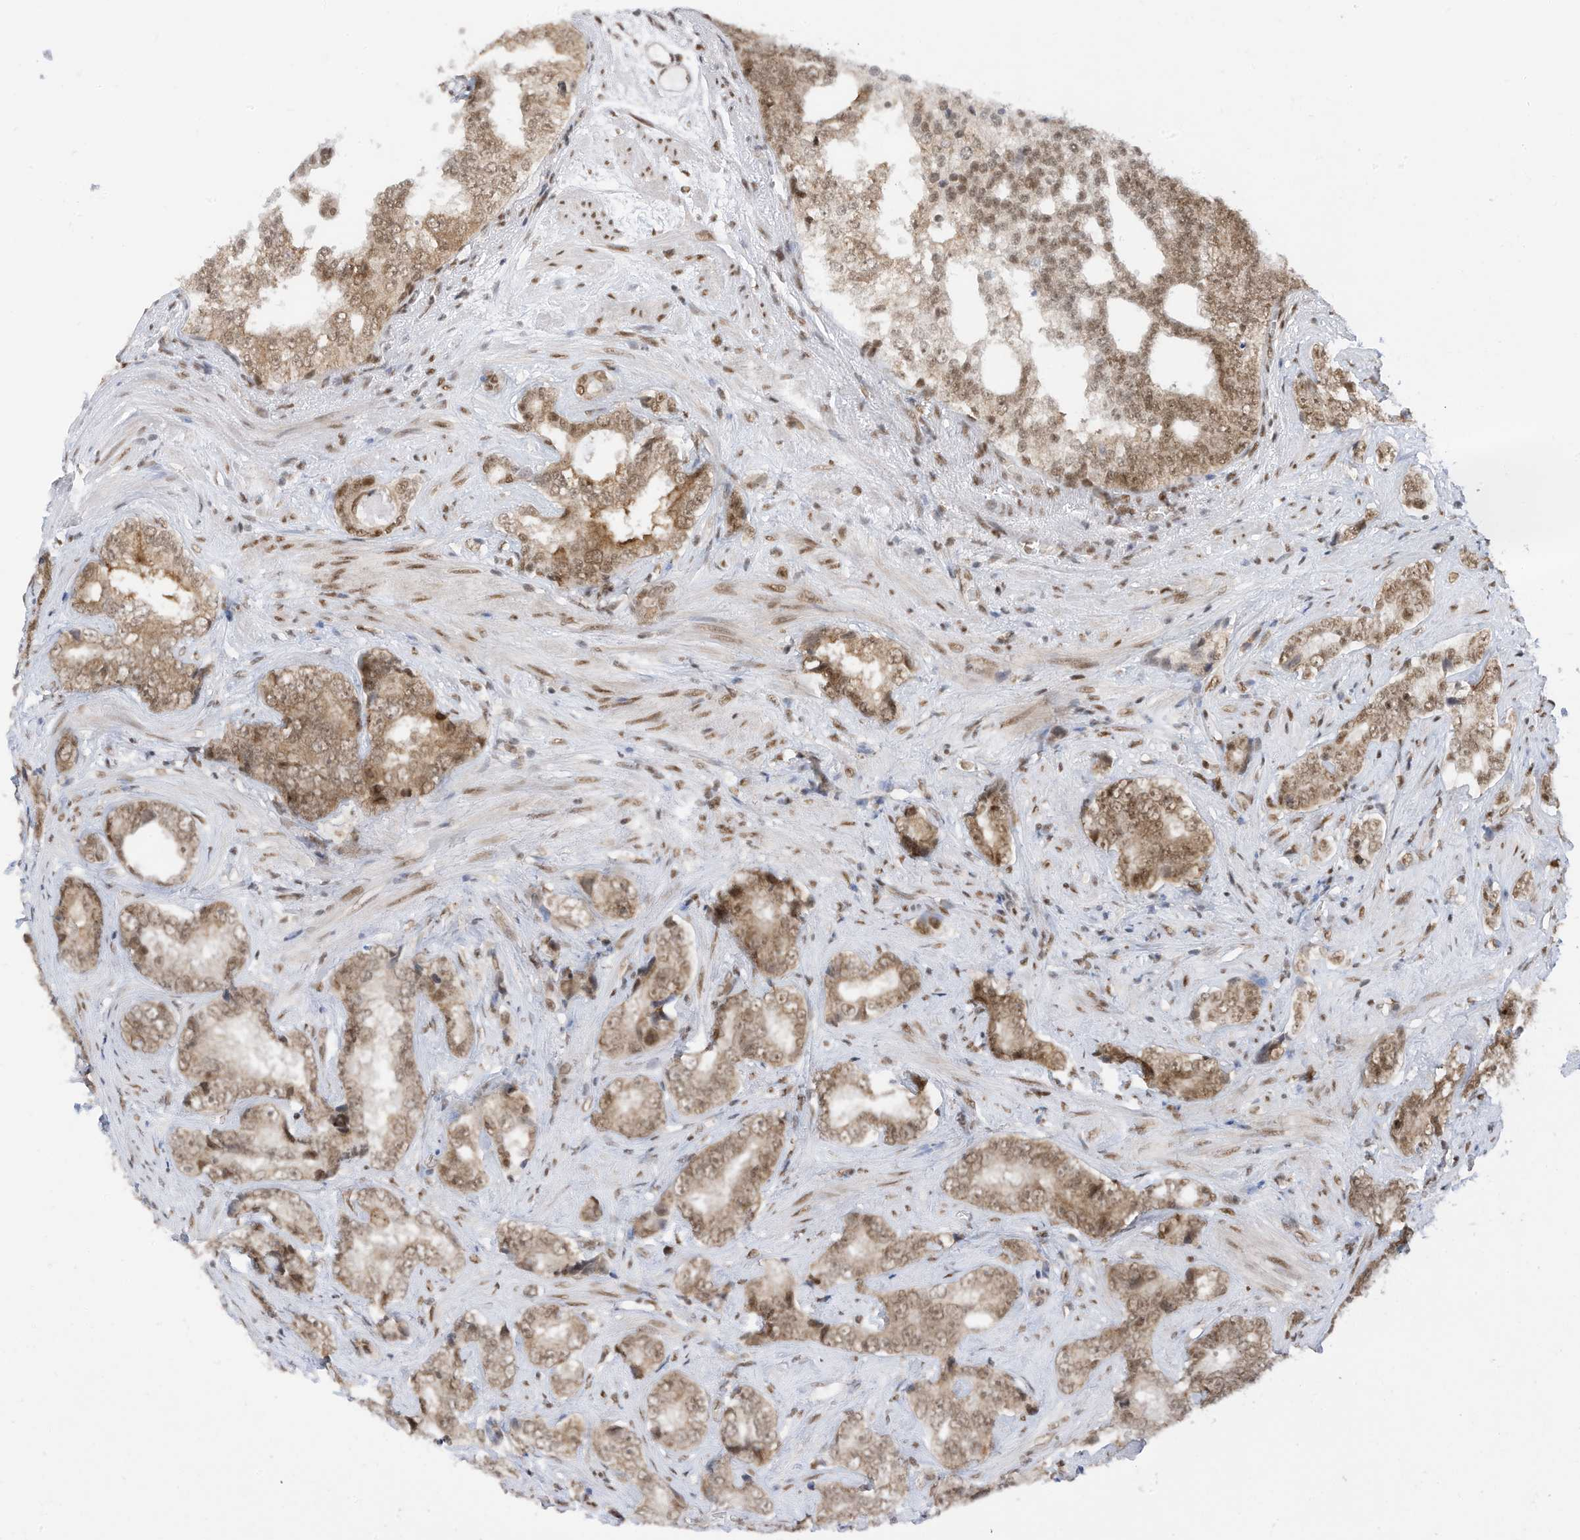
{"staining": {"intensity": "moderate", "quantity": ">75%", "location": "cytoplasmic/membranous,nuclear"}, "tissue": "prostate cancer", "cell_type": "Tumor cells", "image_type": "cancer", "snomed": [{"axis": "morphology", "description": "Adenocarcinoma, High grade"}, {"axis": "topography", "description": "Prostate"}], "caption": "This photomicrograph demonstrates immunohistochemistry staining of prostate adenocarcinoma (high-grade), with medium moderate cytoplasmic/membranous and nuclear expression in about >75% of tumor cells.", "gene": "AURKAIP1", "patient": {"sex": "male", "age": 66}}